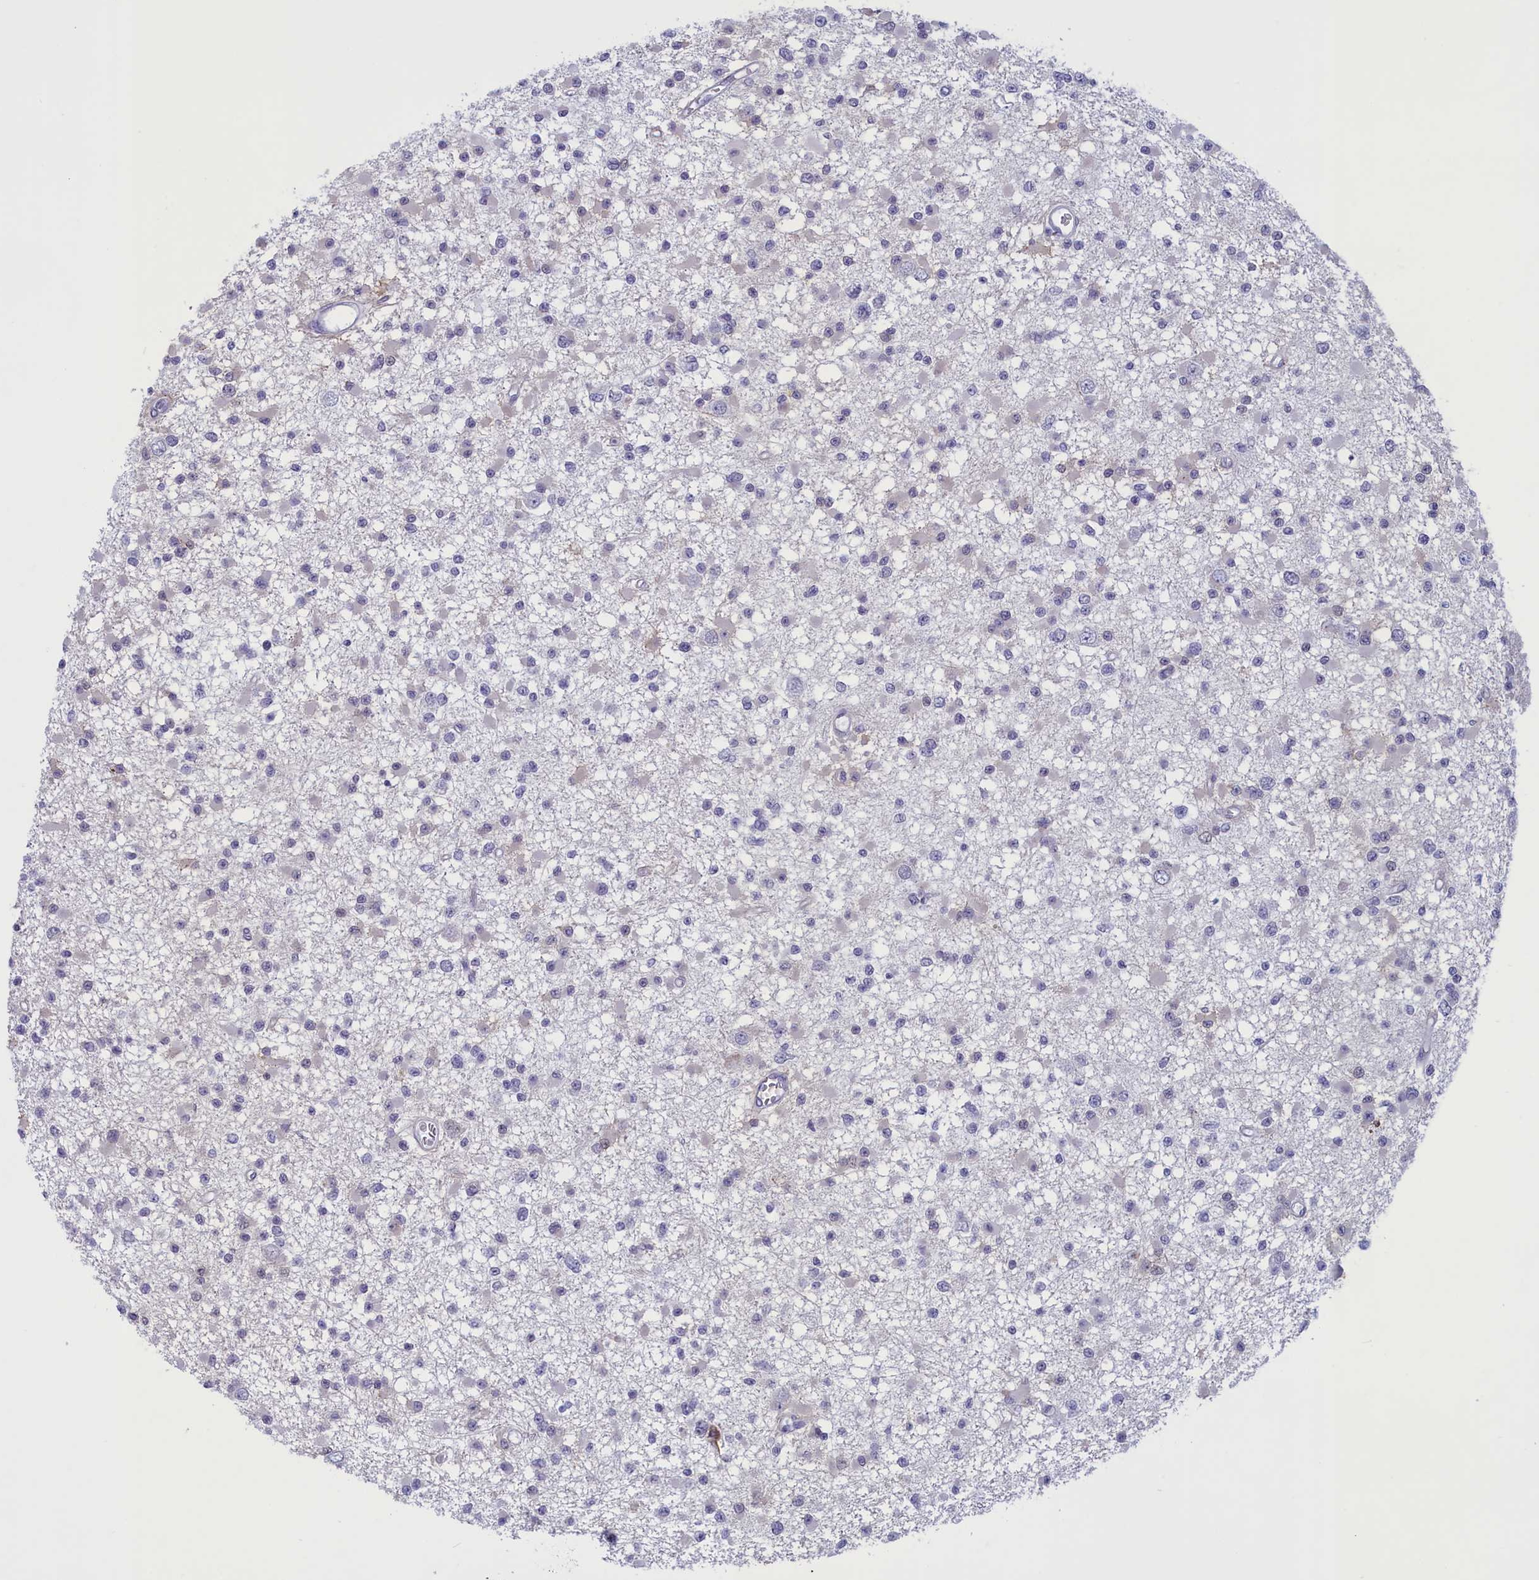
{"staining": {"intensity": "negative", "quantity": "none", "location": "none"}, "tissue": "glioma", "cell_type": "Tumor cells", "image_type": "cancer", "snomed": [{"axis": "morphology", "description": "Glioma, malignant, Low grade"}, {"axis": "topography", "description": "Brain"}], "caption": "High power microscopy image of an immunohistochemistry photomicrograph of glioma, revealing no significant positivity in tumor cells.", "gene": "ELOA2", "patient": {"sex": "female", "age": 22}}